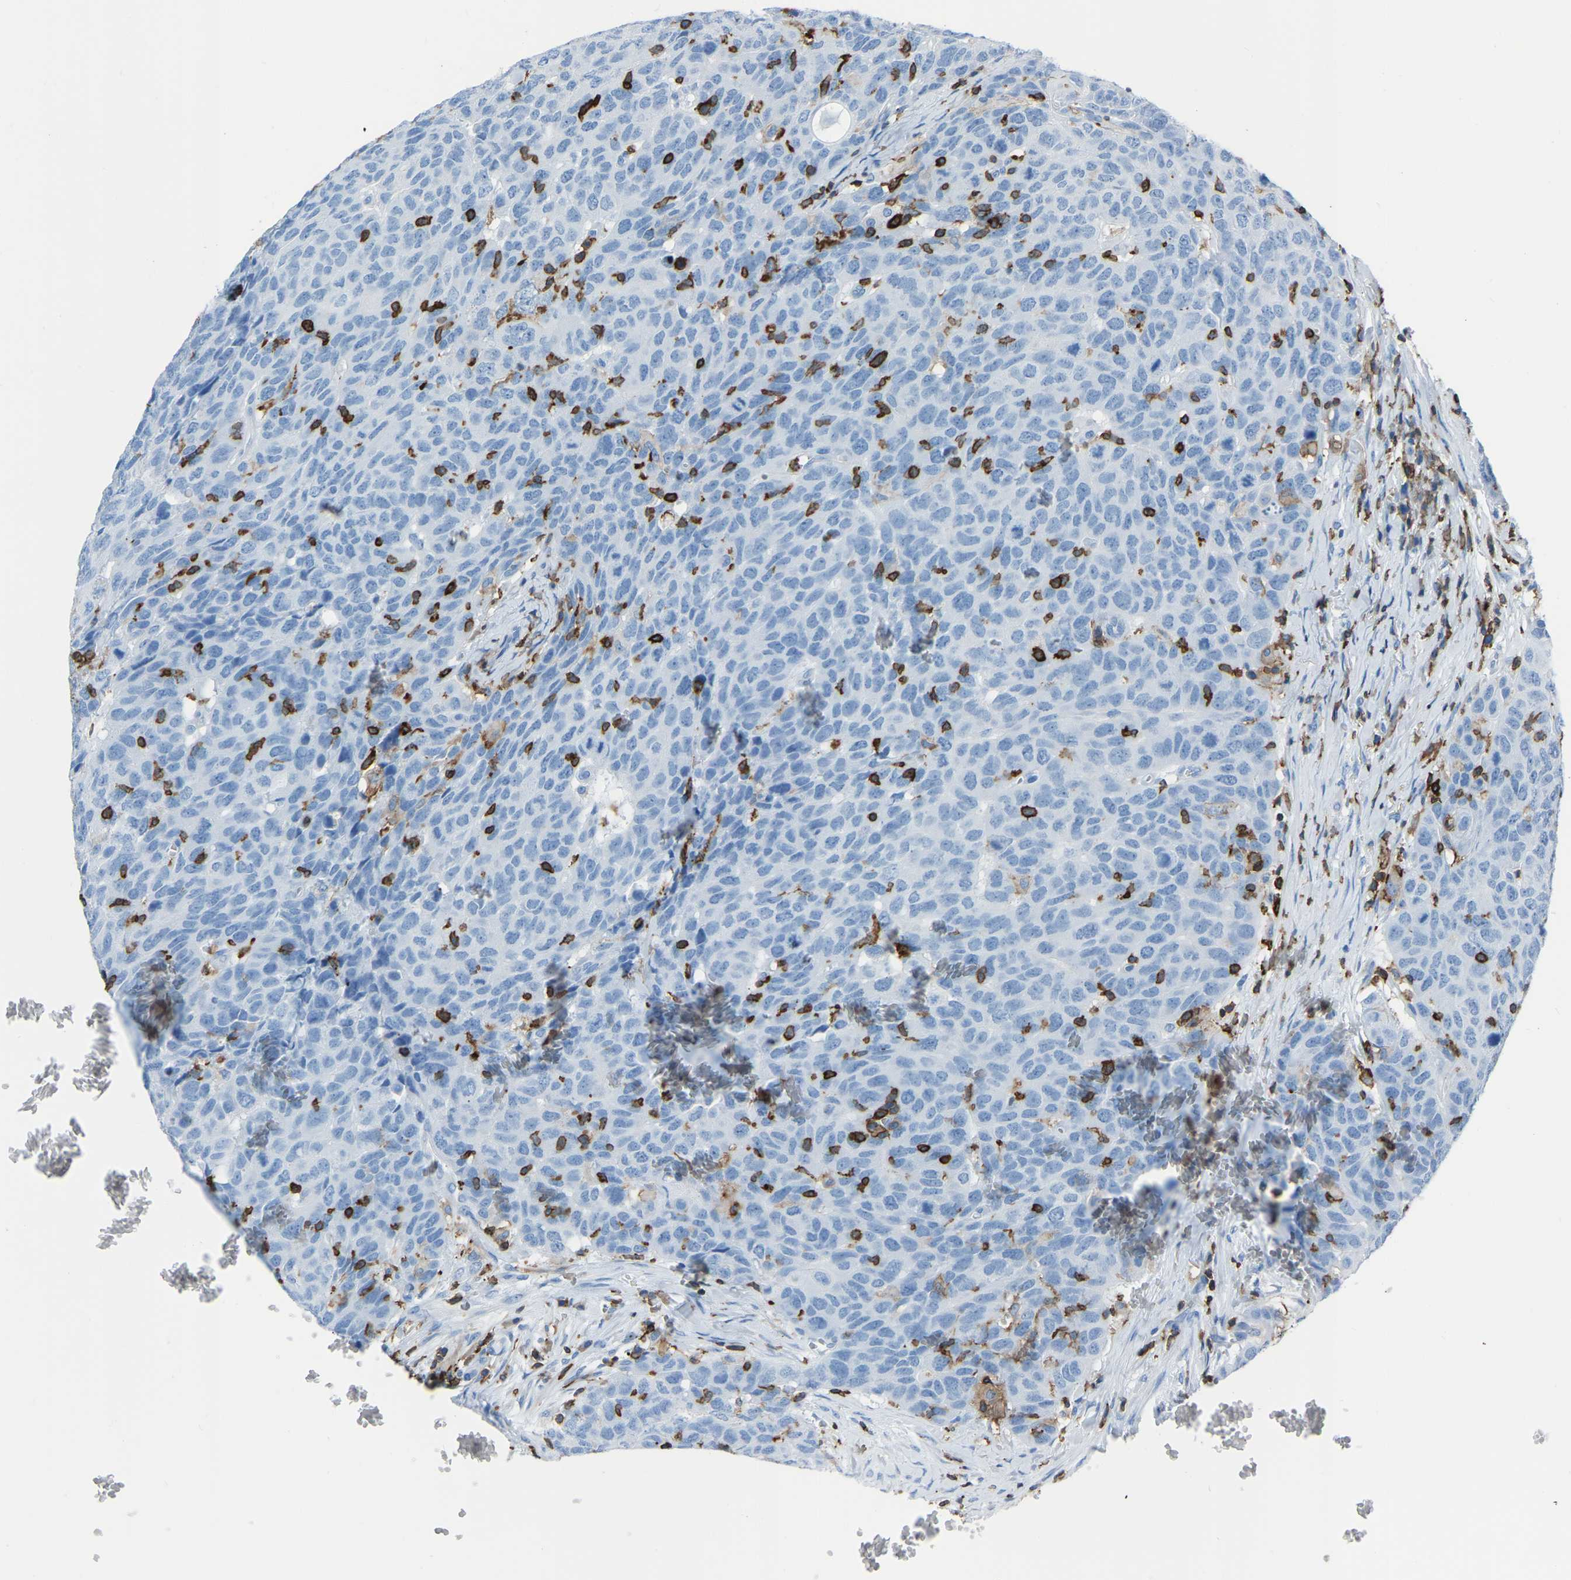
{"staining": {"intensity": "negative", "quantity": "none", "location": "none"}, "tissue": "head and neck cancer", "cell_type": "Tumor cells", "image_type": "cancer", "snomed": [{"axis": "morphology", "description": "Squamous cell carcinoma, NOS"}, {"axis": "topography", "description": "Head-Neck"}], "caption": "Immunohistochemistry image of head and neck squamous cell carcinoma stained for a protein (brown), which reveals no staining in tumor cells. (Brightfield microscopy of DAB immunohistochemistry (IHC) at high magnification).", "gene": "LSP1", "patient": {"sex": "male", "age": 66}}